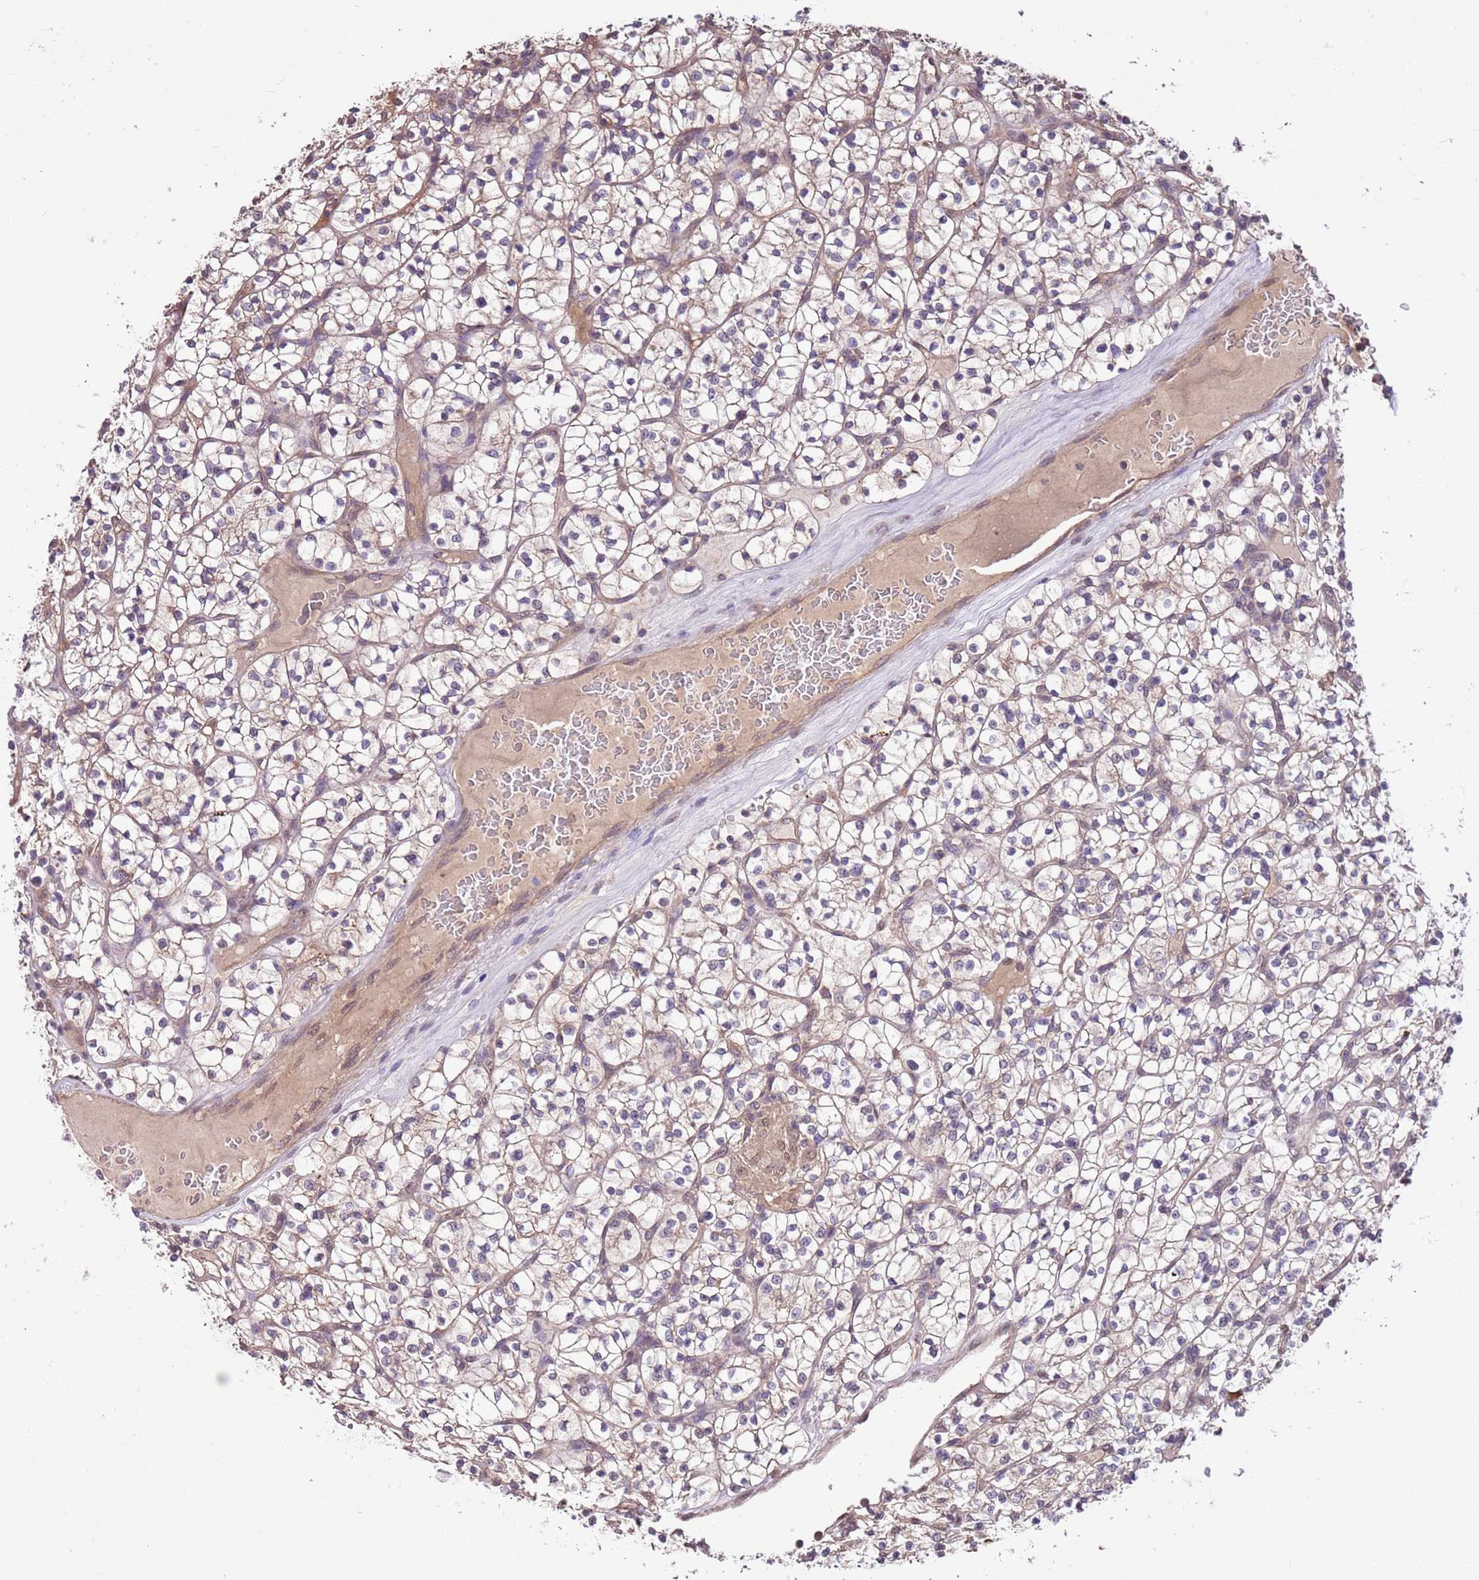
{"staining": {"intensity": "weak", "quantity": "25%-75%", "location": "cytoplasmic/membranous"}, "tissue": "renal cancer", "cell_type": "Tumor cells", "image_type": "cancer", "snomed": [{"axis": "morphology", "description": "Adenocarcinoma, NOS"}, {"axis": "topography", "description": "Kidney"}], "caption": "The micrograph exhibits a brown stain indicating the presence of a protein in the cytoplasmic/membranous of tumor cells in adenocarcinoma (renal).", "gene": "BBS5", "patient": {"sex": "female", "age": 64}}